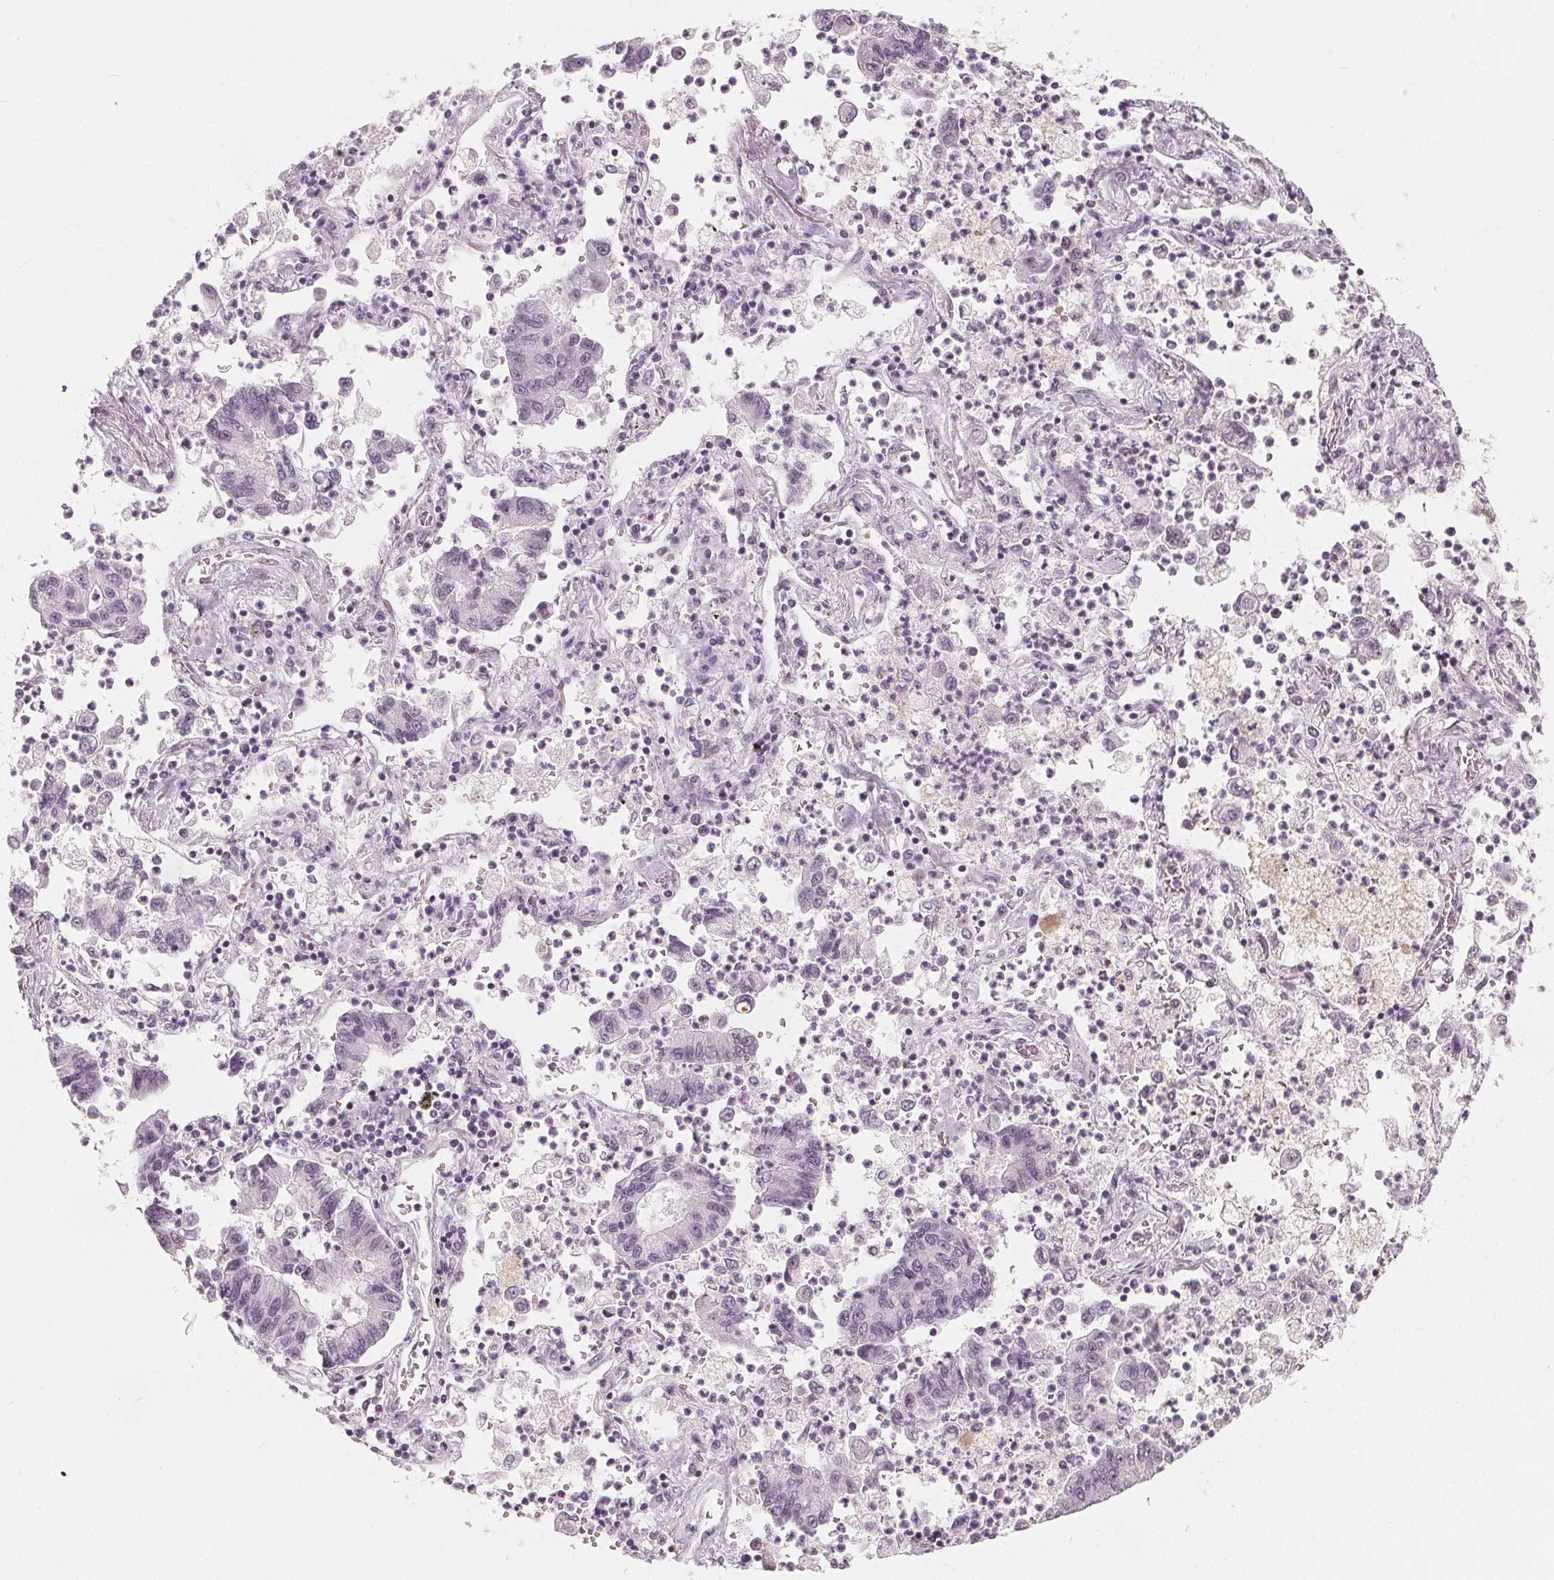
{"staining": {"intensity": "negative", "quantity": "none", "location": "none"}, "tissue": "lung cancer", "cell_type": "Tumor cells", "image_type": "cancer", "snomed": [{"axis": "morphology", "description": "Adenocarcinoma, NOS"}, {"axis": "topography", "description": "Lung"}], "caption": "The micrograph exhibits no significant staining in tumor cells of lung cancer (adenocarcinoma).", "gene": "NUP210L", "patient": {"sex": "female", "age": 57}}